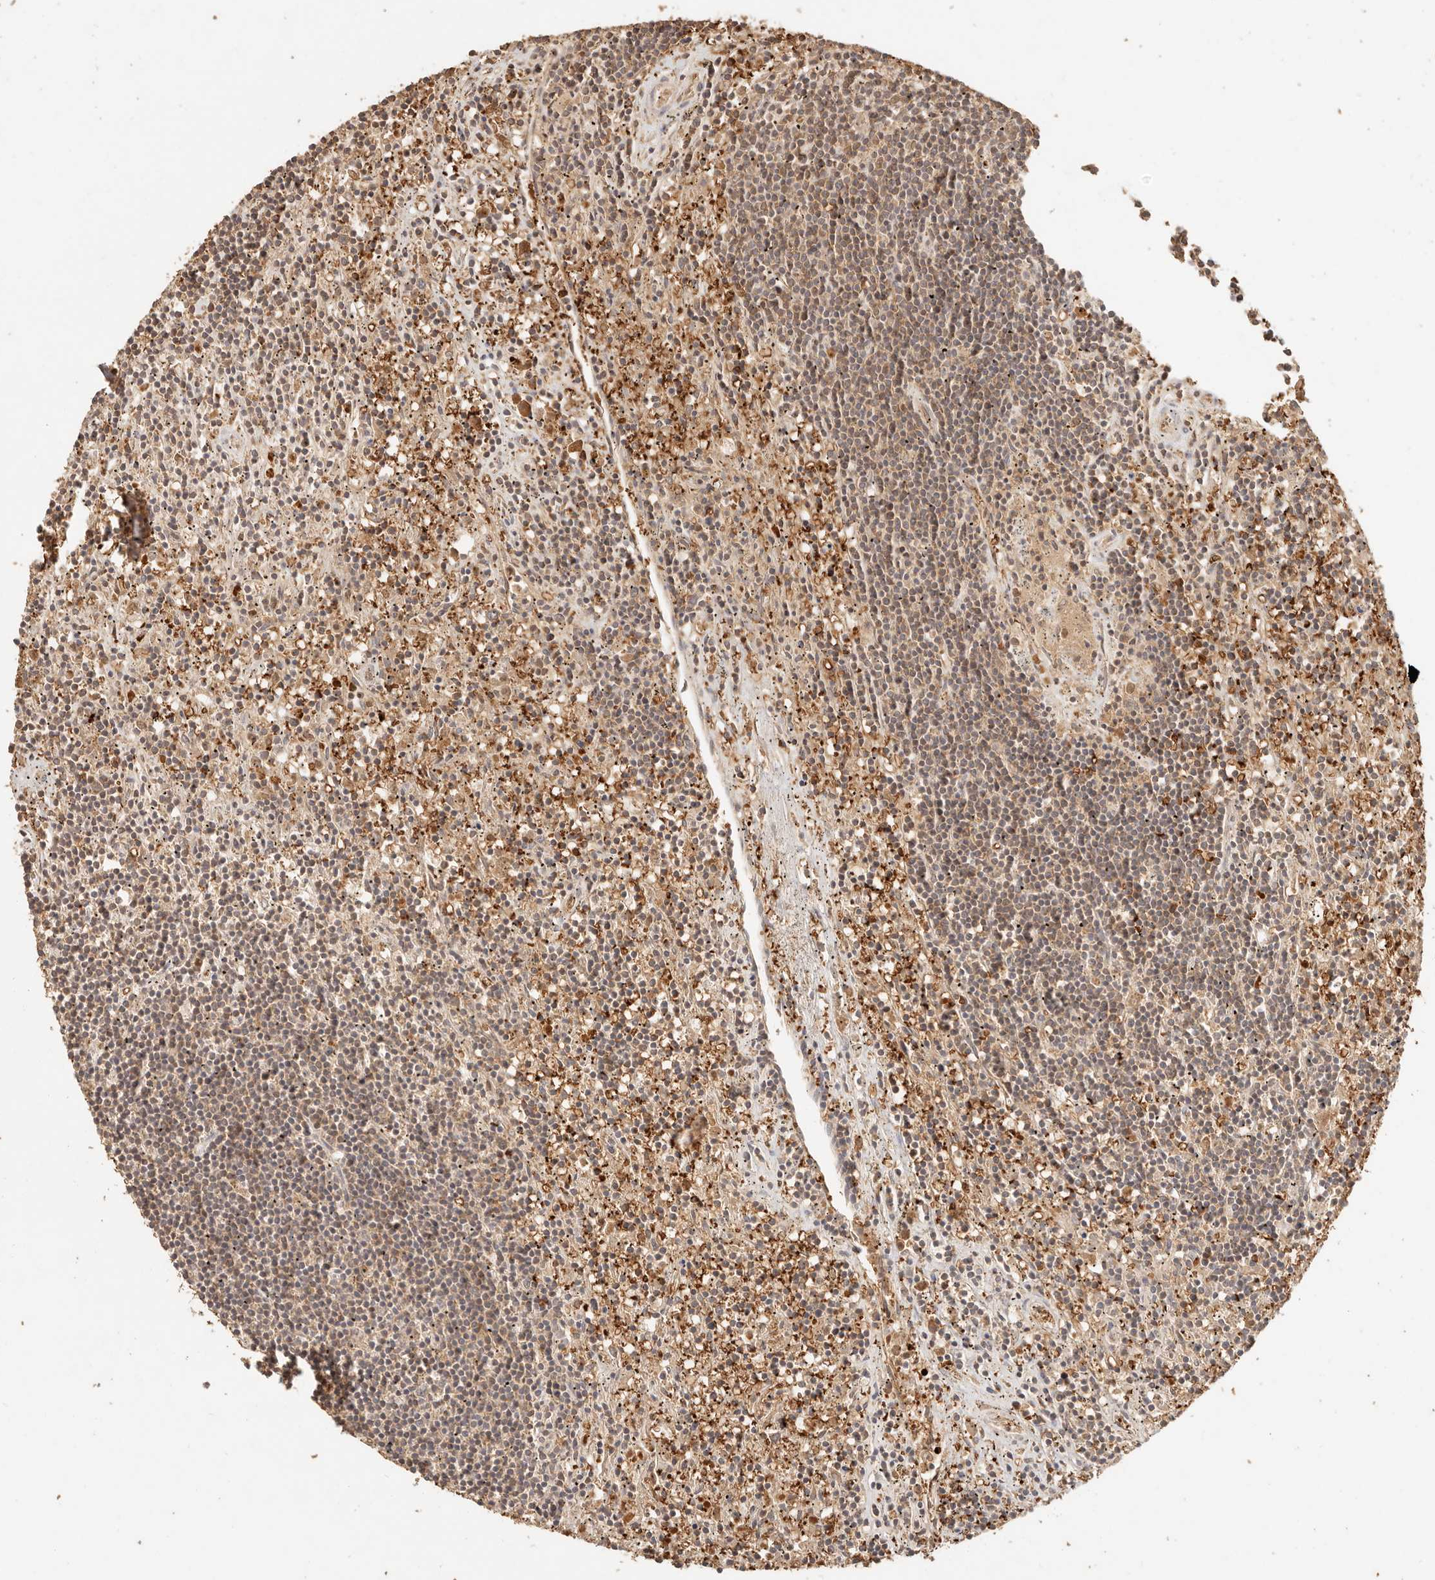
{"staining": {"intensity": "moderate", "quantity": ">75%", "location": "cytoplasmic/membranous"}, "tissue": "lymphoma", "cell_type": "Tumor cells", "image_type": "cancer", "snomed": [{"axis": "morphology", "description": "Malignant lymphoma, non-Hodgkin's type, Low grade"}, {"axis": "topography", "description": "Spleen"}], "caption": "Brown immunohistochemical staining in low-grade malignant lymphoma, non-Hodgkin's type reveals moderate cytoplasmic/membranous expression in approximately >75% of tumor cells.", "gene": "INTS11", "patient": {"sex": "male", "age": 76}}